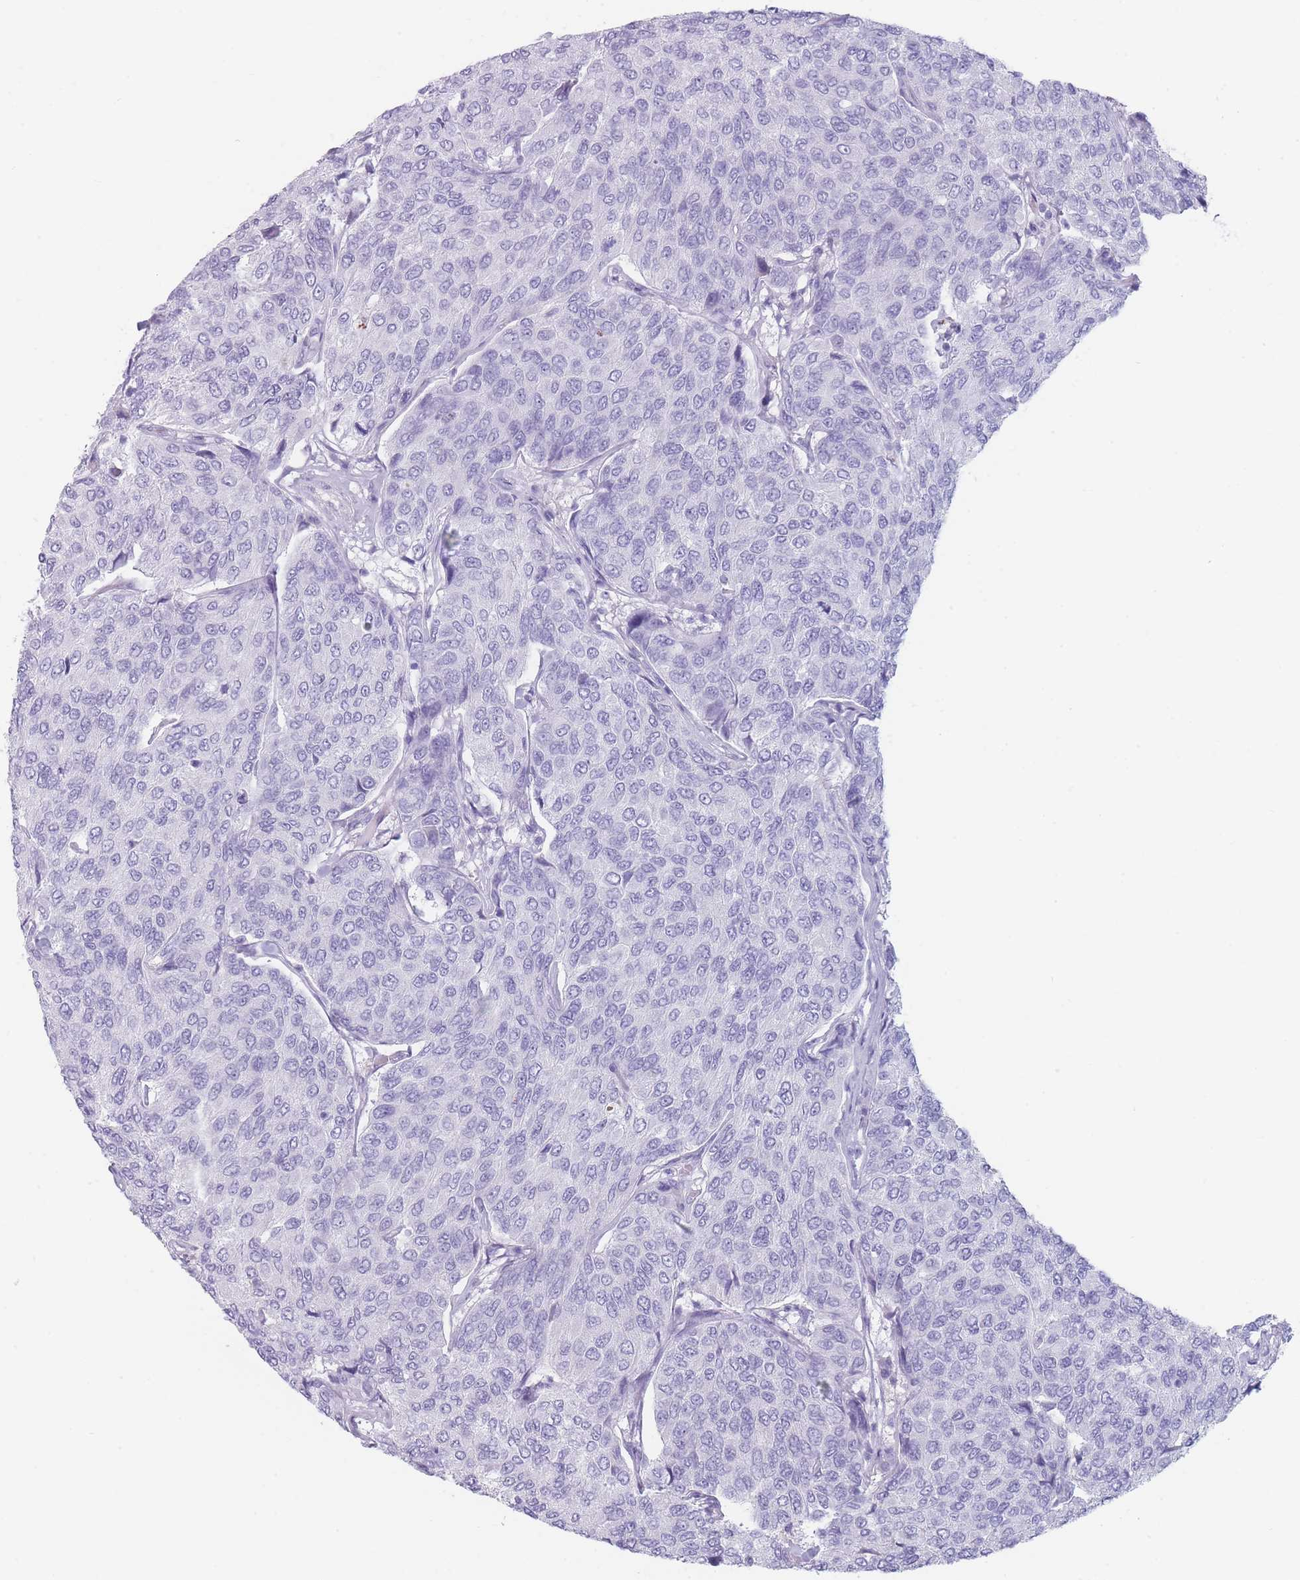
{"staining": {"intensity": "negative", "quantity": "none", "location": "none"}, "tissue": "breast cancer", "cell_type": "Tumor cells", "image_type": "cancer", "snomed": [{"axis": "morphology", "description": "Duct carcinoma"}, {"axis": "topography", "description": "Breast"}], "caption": "Protein analysis of invasive ductal carcinoma (breast) displays no significant staining in tumor cells.", "gene": "GPR12", "patient": {"sex": "female", "age": 55}}